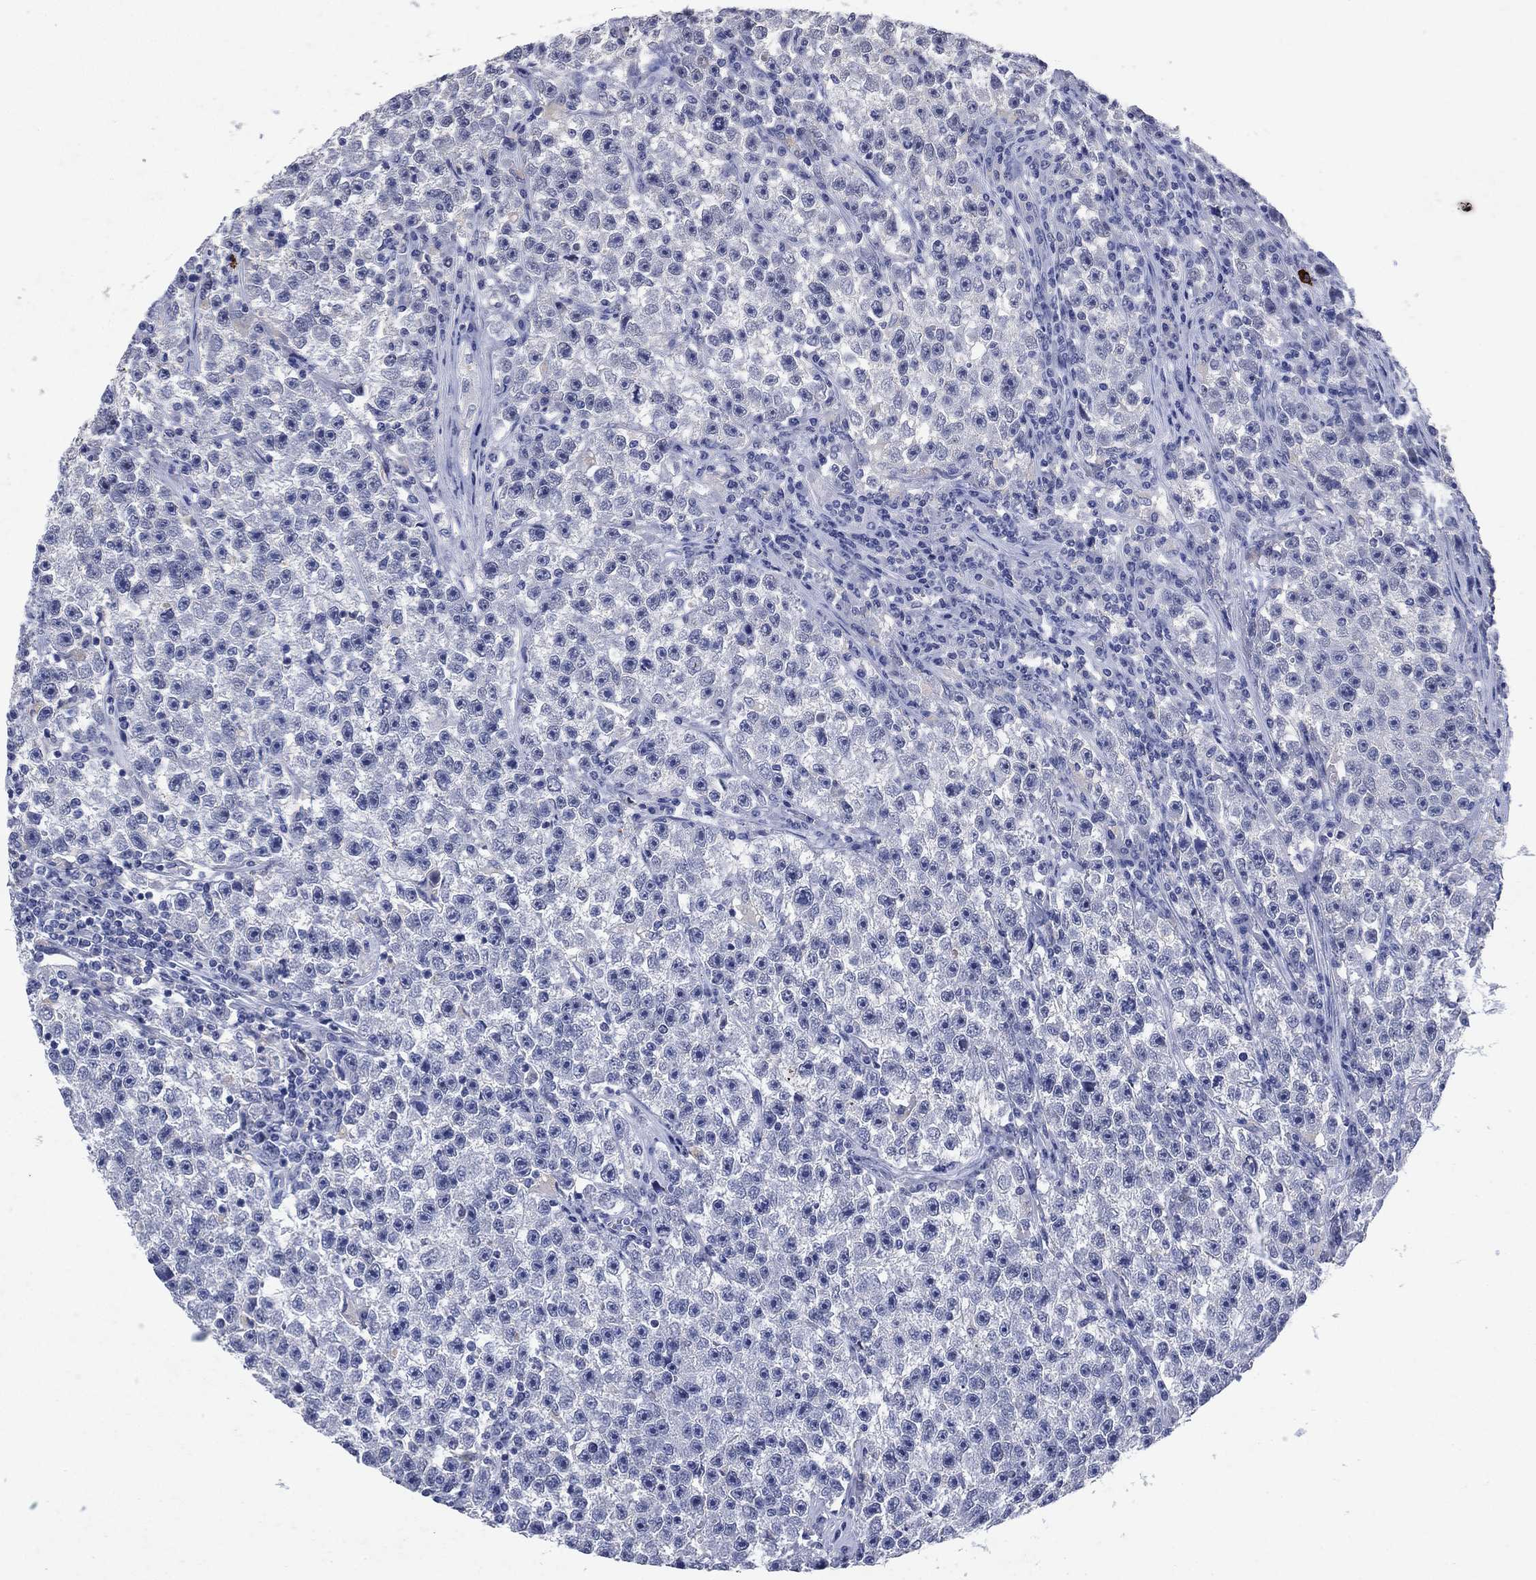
{"staining": {"intensity": "negative", "quantity": "none", "location": "none"}, "tissue": "testis cancer", "cell_type": "Tumor cells", "image_type": "cancer", "snomed": [{"axis": "morphology", "description": "Seminoma, NOS"}, {"axis": "topography", "description": "Testis"}], "caption": "This is an immunohistochemistry micrograph of seminoma (testis). There is no expression in tumor cells.", "gene": "FSCN2", "patient": {"sex": "male", "age": 22}}